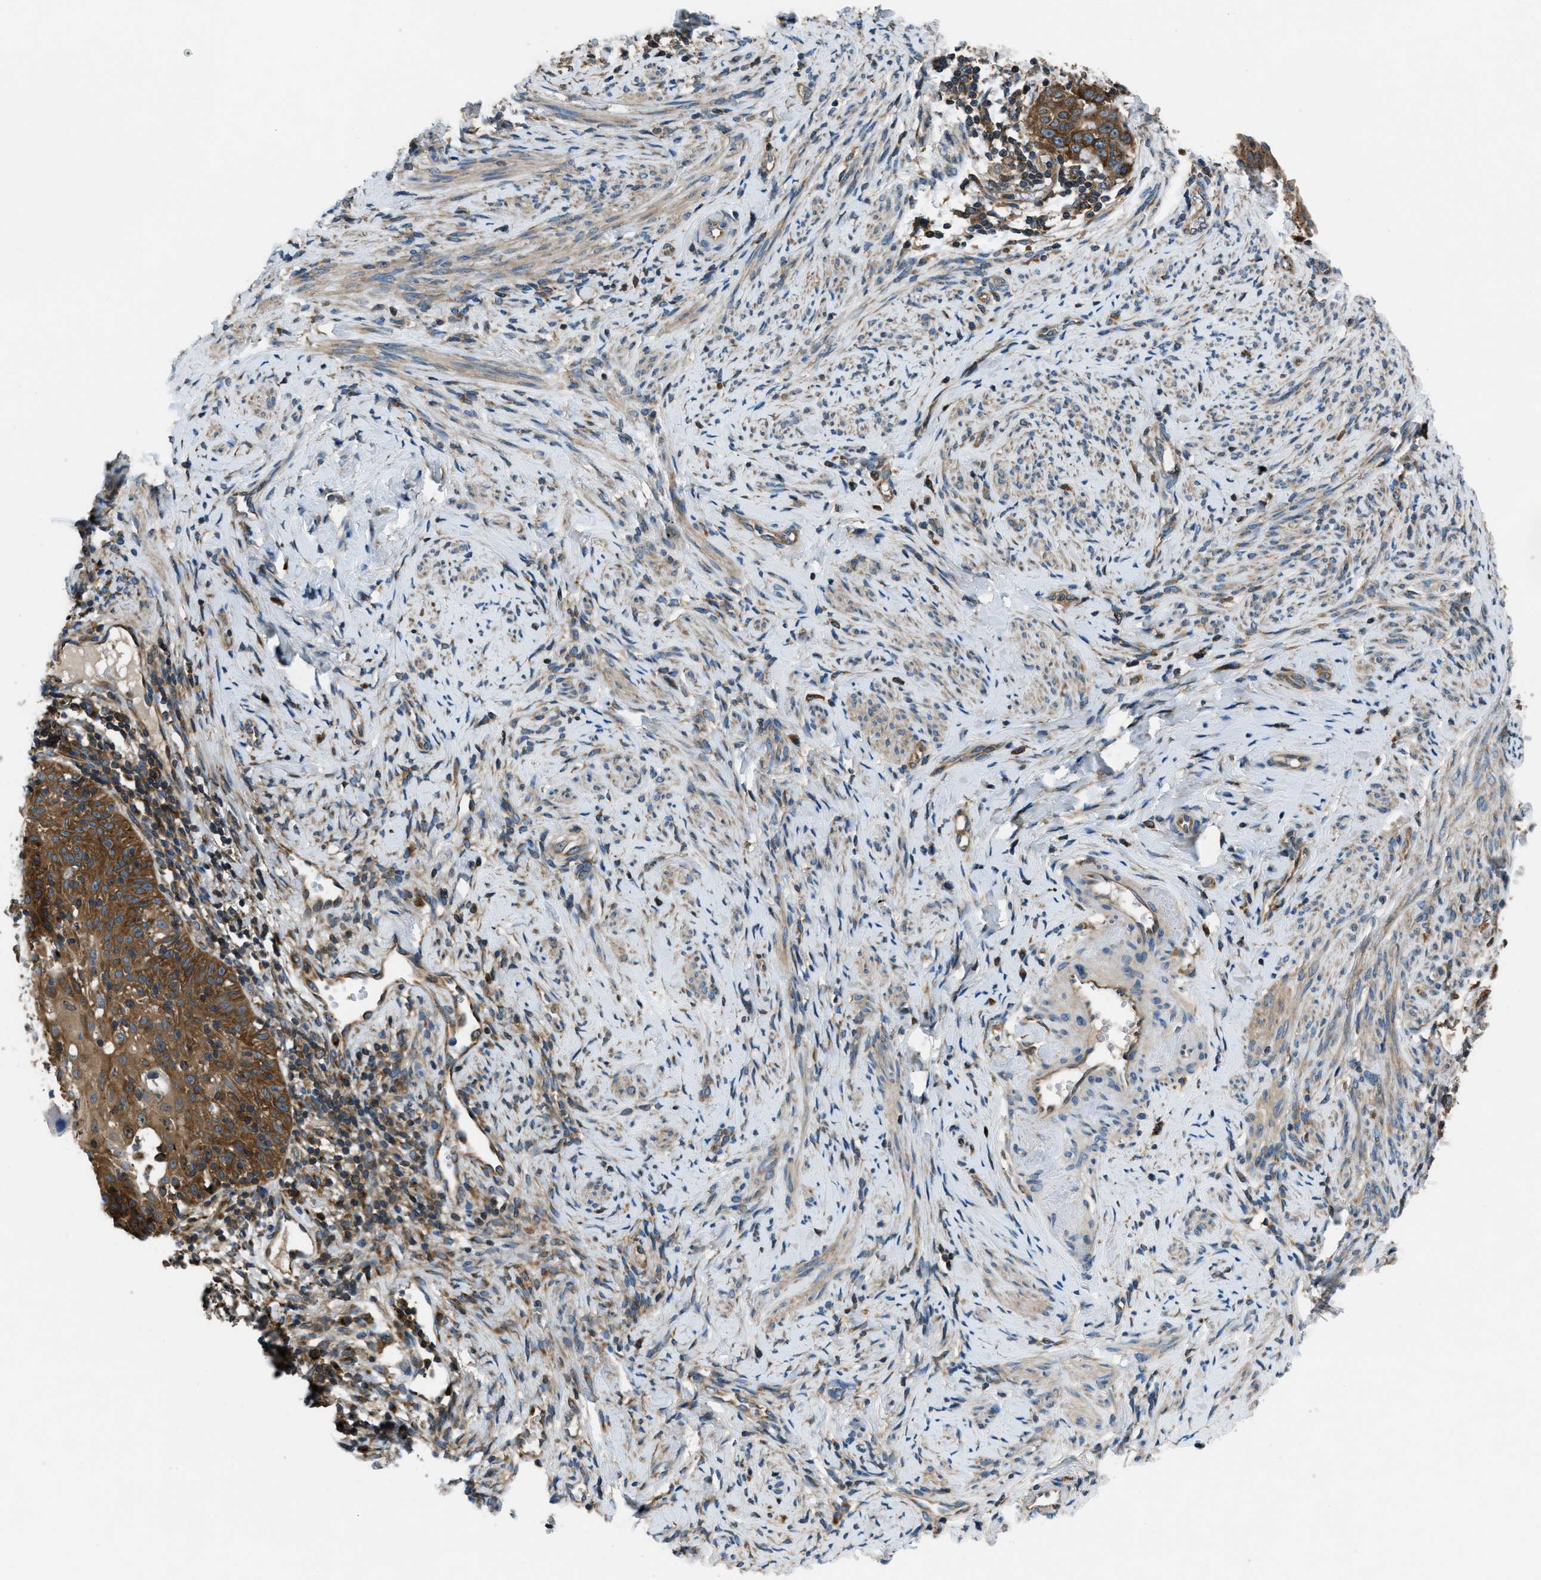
{"staining": {"intensity": "strong", "quantity": ">75%", "location": "cytoplasmic/membranous"}, "tissue": "cervical cancer", "cell_type": "Tumor cells", "image_type": "cancer", "snomed": [{"axis": "morphology", "description": "Squamous cell carcinoma, NOS"}, {"axis": "topography", "description": "Cervix"}], "caption": "Tumor cells demonstrate high levels of strong cytoplasmic/membranous expression in approximately >75% of cells in human cervical cancer.", "gene": "ARFGAP2", "patient": {"sex": "female", "age": 70}}